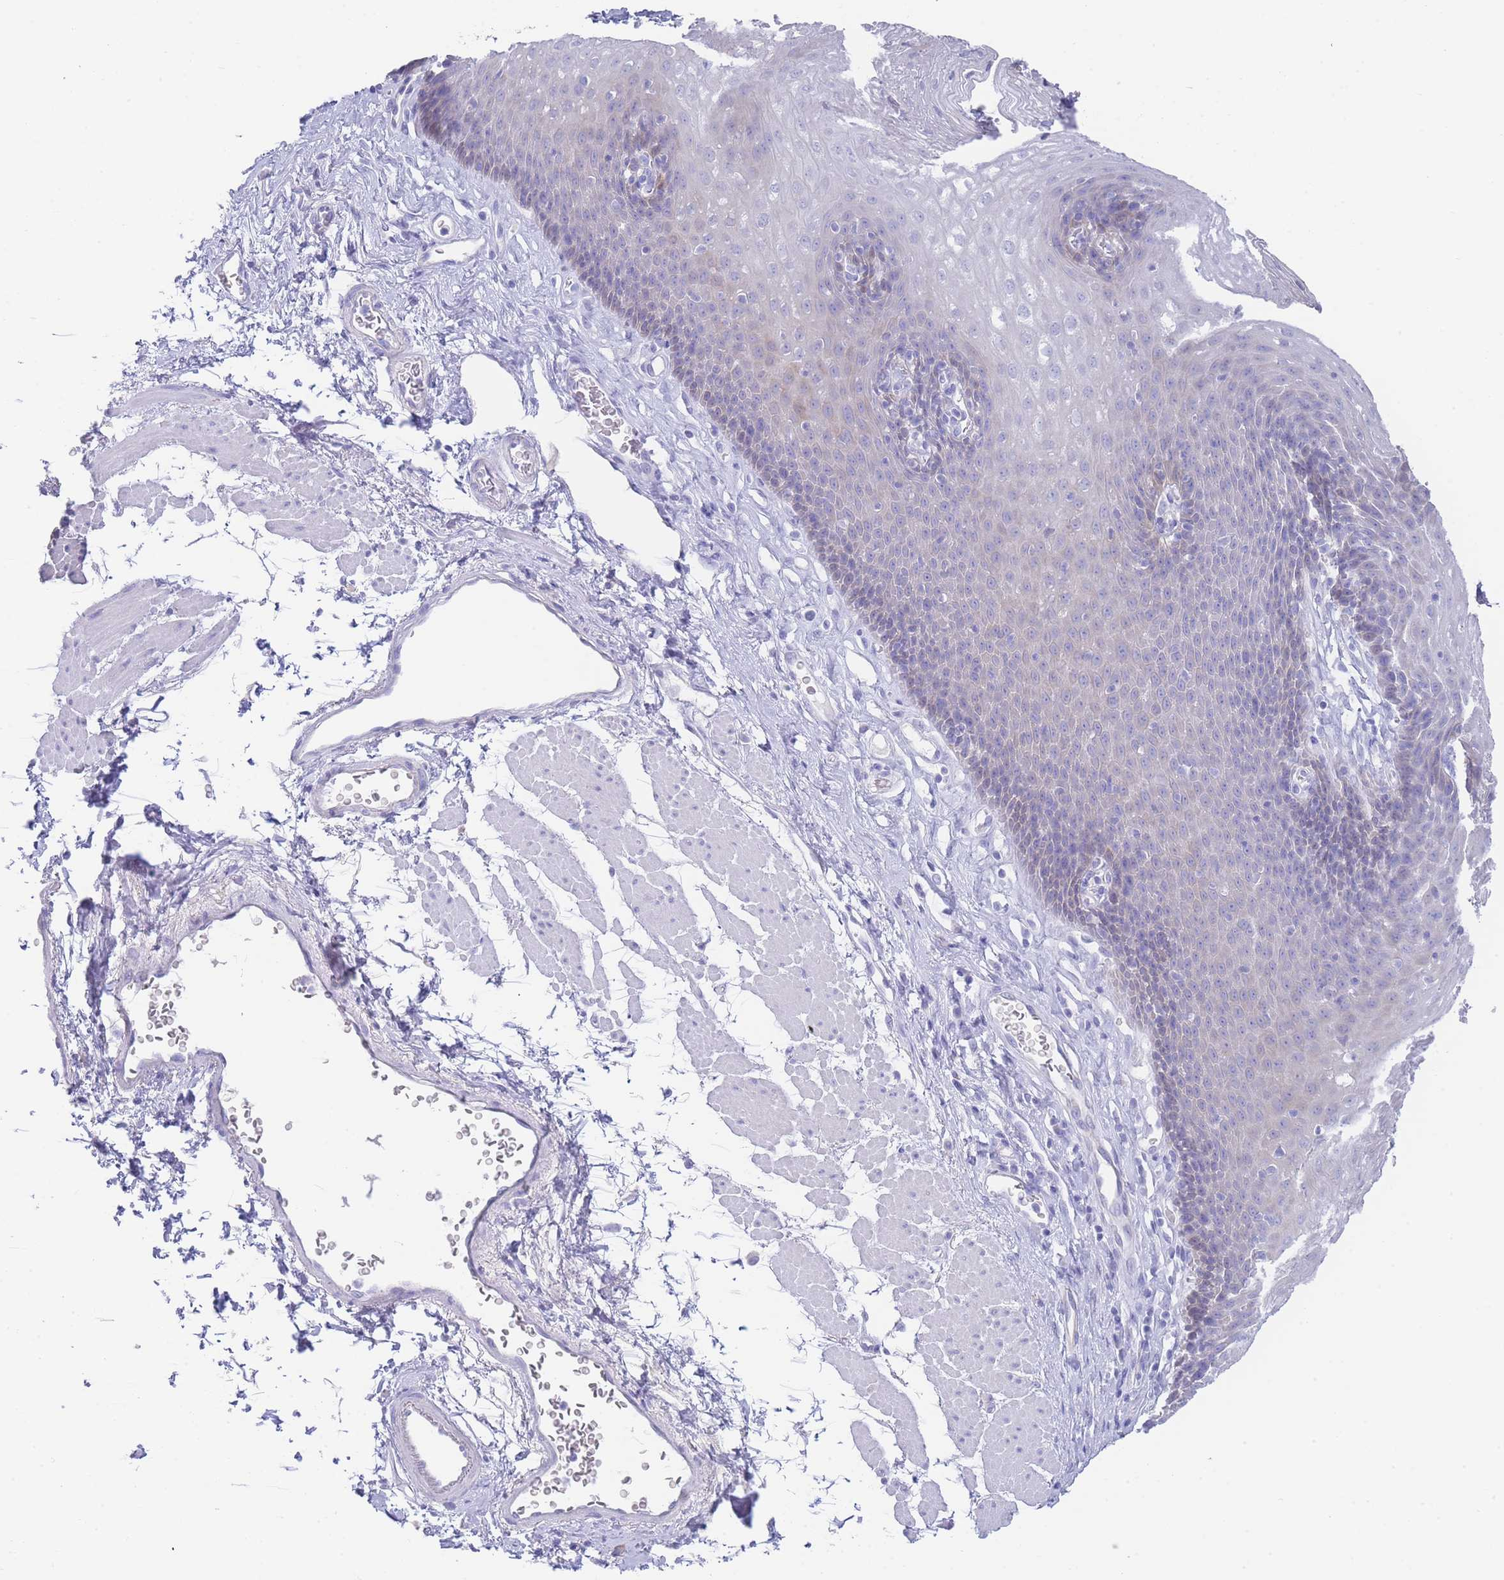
{"staining": {"intensity": "negative", "quantity": "none", "location": "none"}, "tissue": "esophagus", "cell_type": "Squamous epithelial cells", "image_type": "normal", "snomed": [{"axis": "morphology", "description": "Normal tissue, NOS"}, {"axis": "topography", "description": "Esophagus"}], "caption": "Immunohistochemistry (IHC) image of benign esophagus: esophagus stained with DAB displays no significant protein staining in squamous epithelial cells.", "gene": "LRRC37A2", "patient": {"sex": "female", "age": 66}}